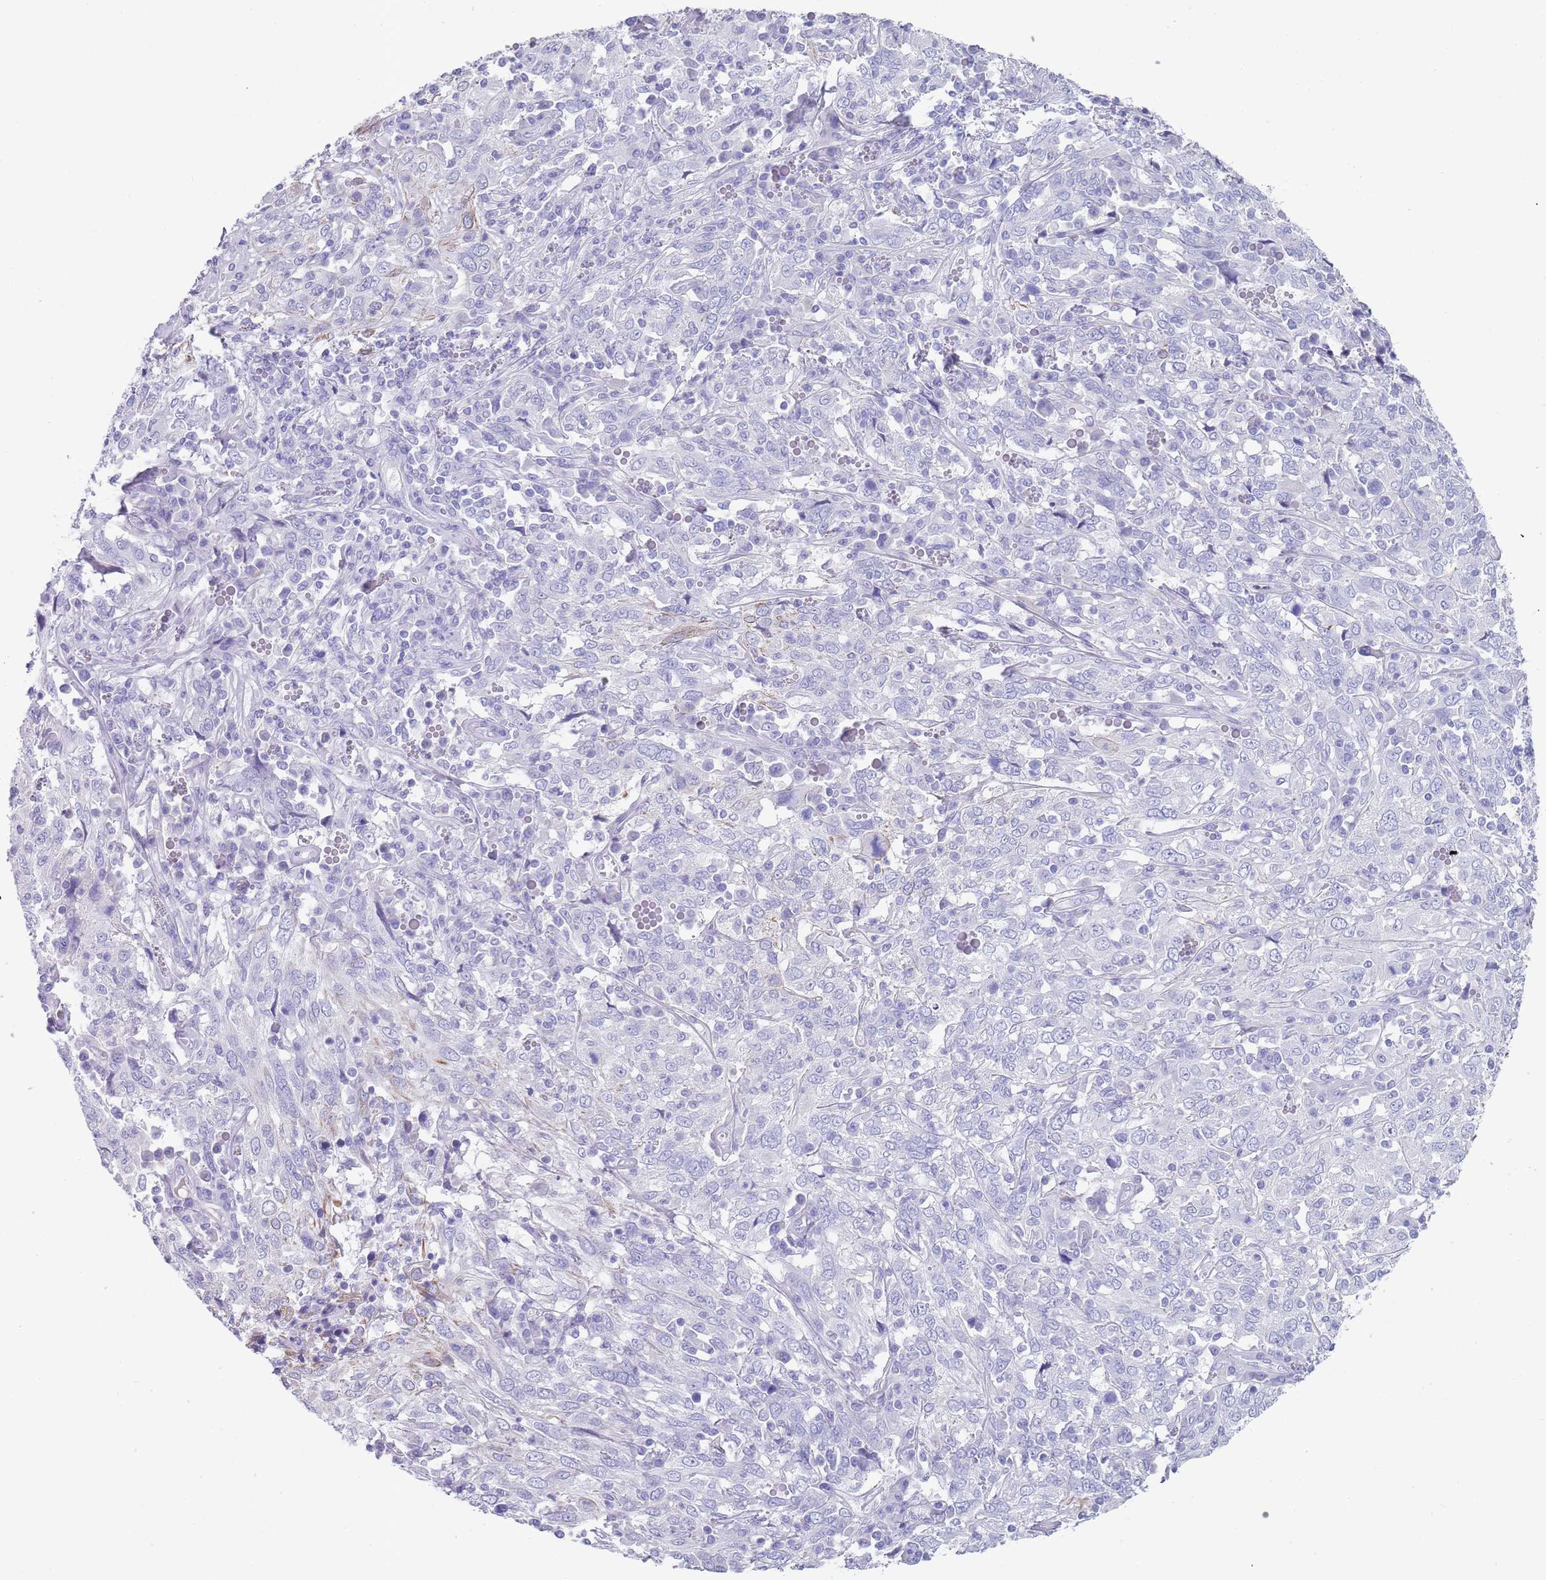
{"staining": {"intensity": "negative", "quantity": "none", "location": "none"}, "tissue": "cervical cancer", "cell_type": "Tumor cells", "image_type": "cancer", "snomed": [{"axis": "morphology", "description": "Squamous cell carcinoma, NOS"}, {"axis": "topography", "description": "Cervix"}], "caption": "Tumor cells are negative for brown protein staining in cervical cancer (squamous cell carcinoma).", "gene": "CPXM2", "patient": {"sex": "female", "age": 46}}